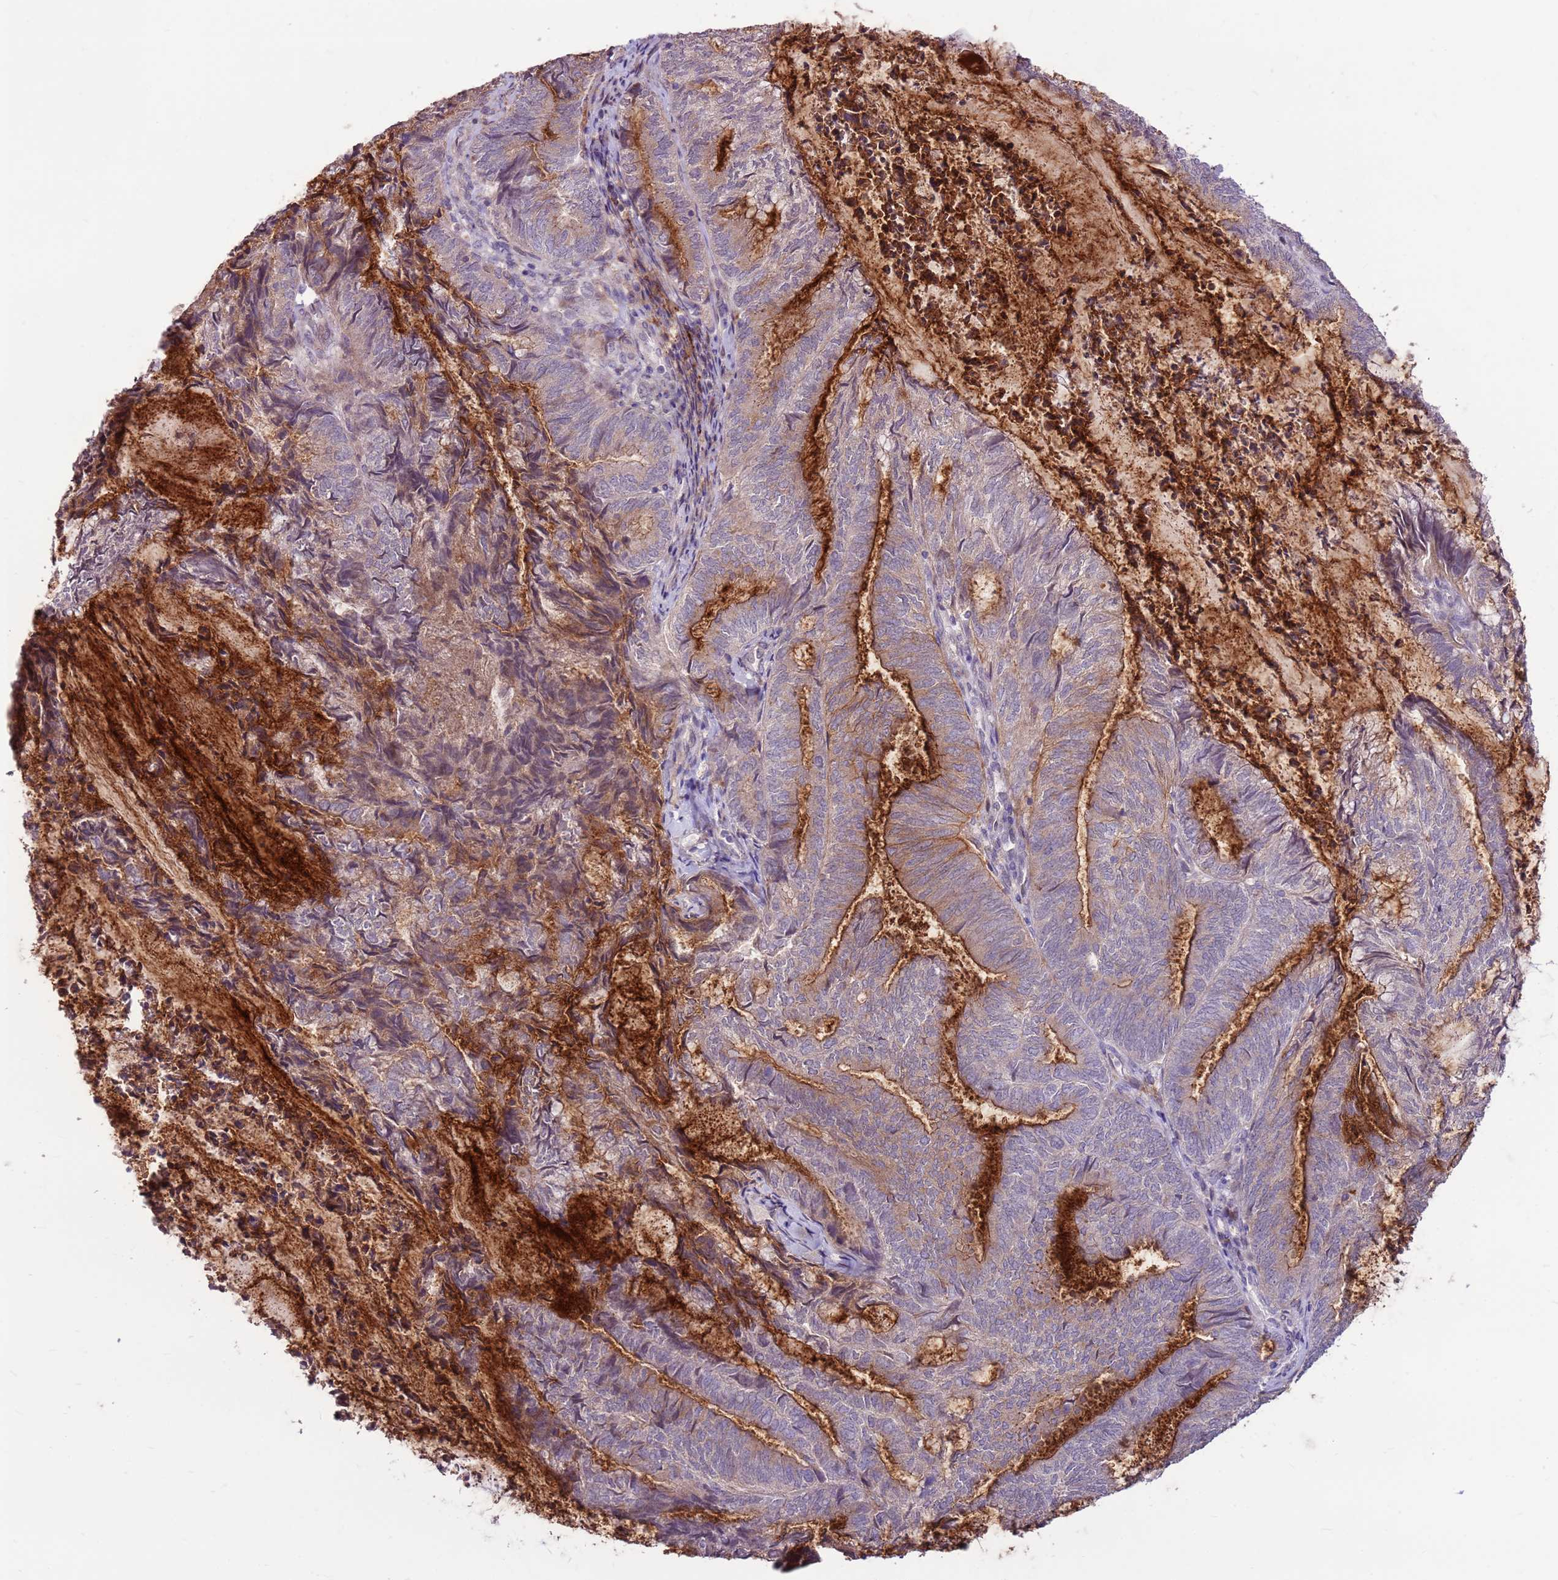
{"staining": {"intensity": "moderate", "quantity": "<25%", "location": "cytoplasmic/membranous"}, "tissue": "endometrial cancer", "cell_type": "Tumor cells", "image_type": "cancer", "snomed": [{"axis": "morphology", "description": "Adenocarcinoma, NOS"}, {"axis": "topography", "description": "Endometrium"}], "caption": "IHC photomicrograph of human adenocarcinoma (endometrial) stained for a protein (brown), which shows low levels of moderate cytoplasmic/membranous staining in about <25% of tumor cells.", "gene": "LGI4", "patient": {"sex": "female", "age": 80}}